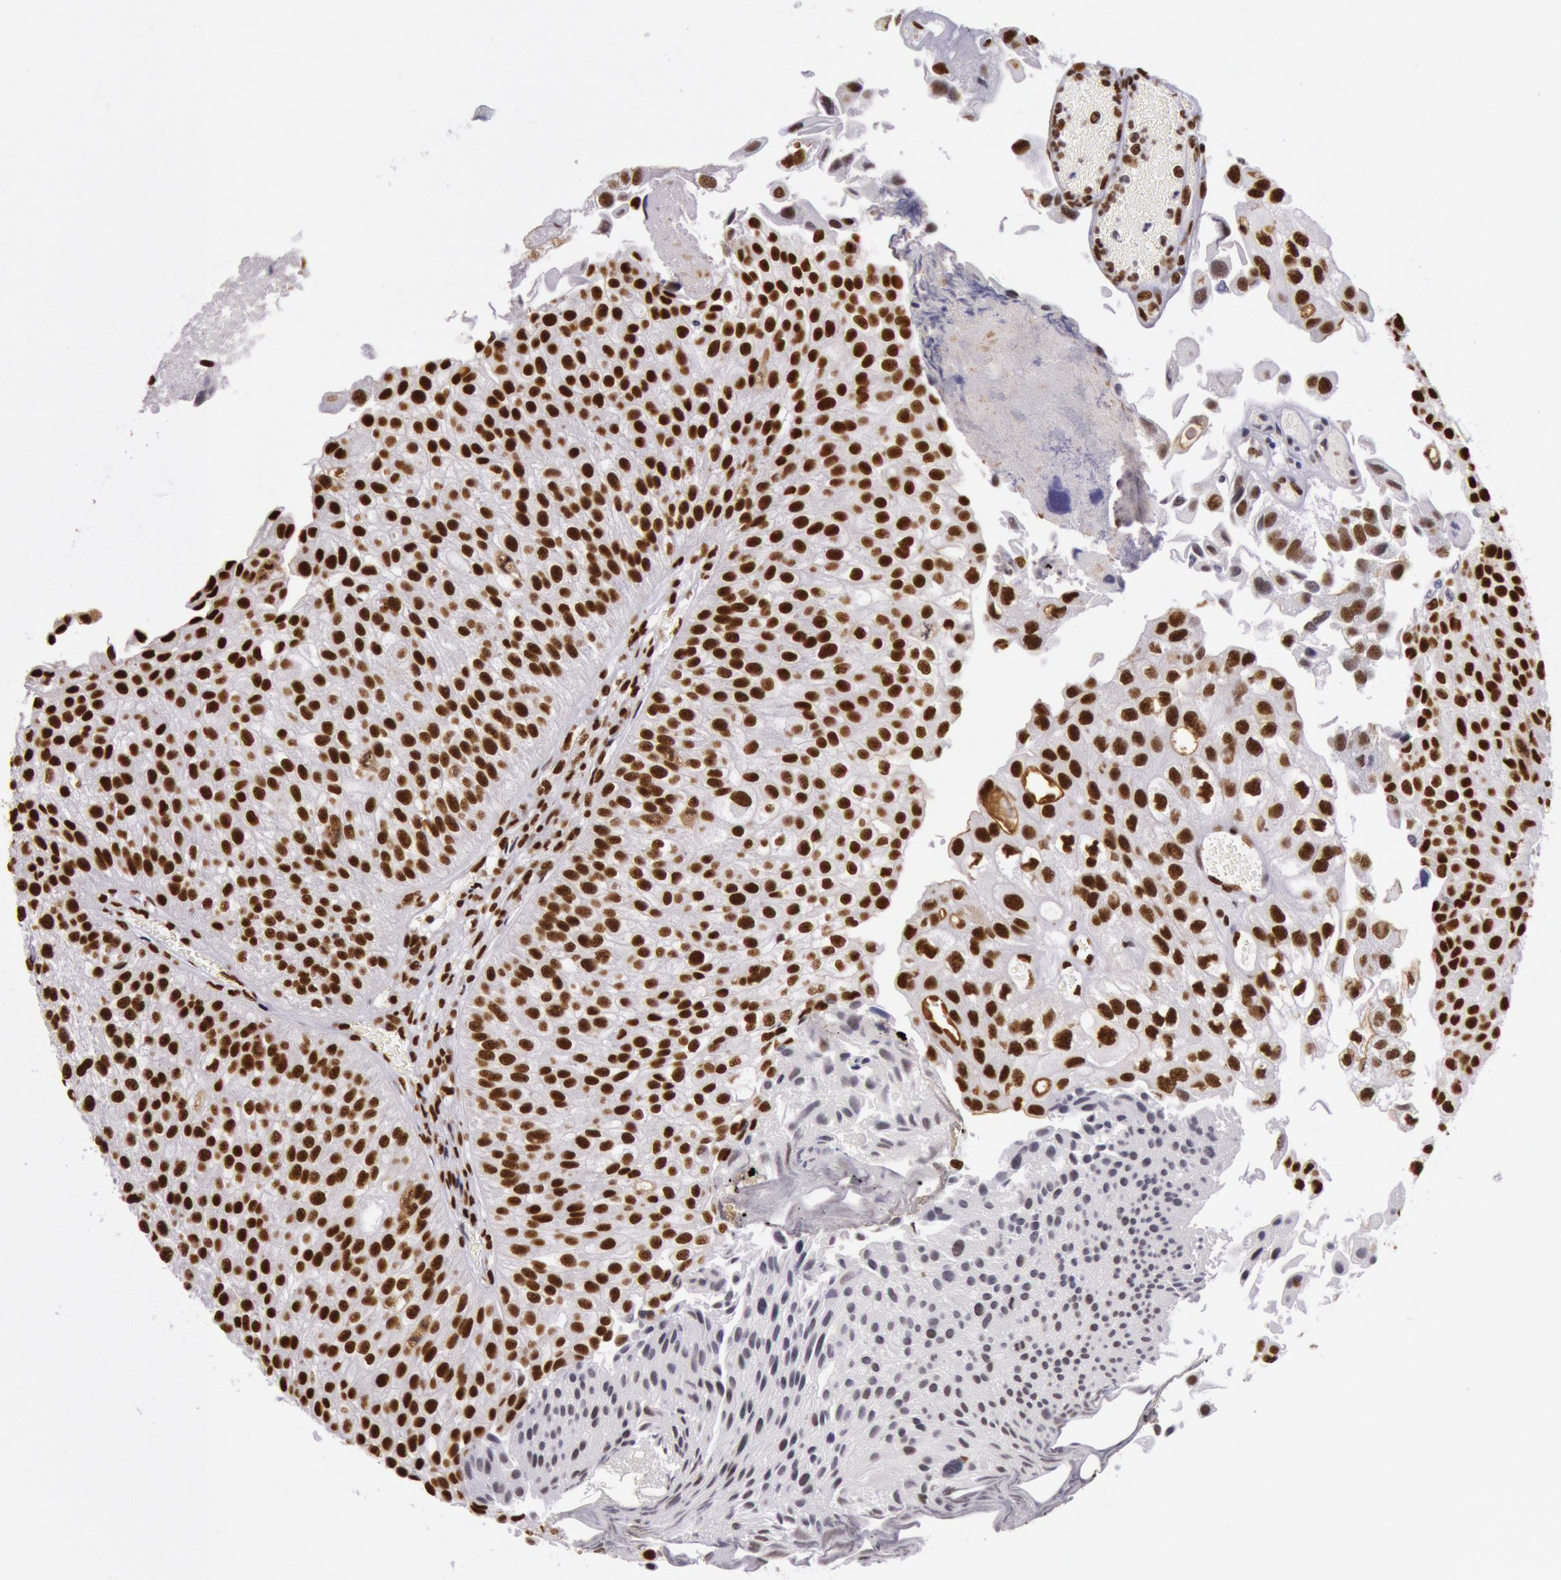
{"staining": {"intensity": "strong", "quantity": ">75%", "location": "nuclear"}, "tissue": "urothelial cancer", "cell_type": "Tumor cells", "image_type": "cancer", "snomed": [{"axis": "morphology", "description": "Urothelial carcinoma, Low grade"}, {"axis": "topography", "description": "Urinary bladder"}], "caption": "Protein expression analysis of human urothelial cancer reveals strong nuclear staining in about >75% of tumor cells. The staining was performed using DAB (3,3'-diaminobenzidine), with brown indicating positive protein expression. Nuclei are stained blue with hematoxylin.", "gene": "HNRNPH2", "patient": {"sex": "female", "age": 89}}